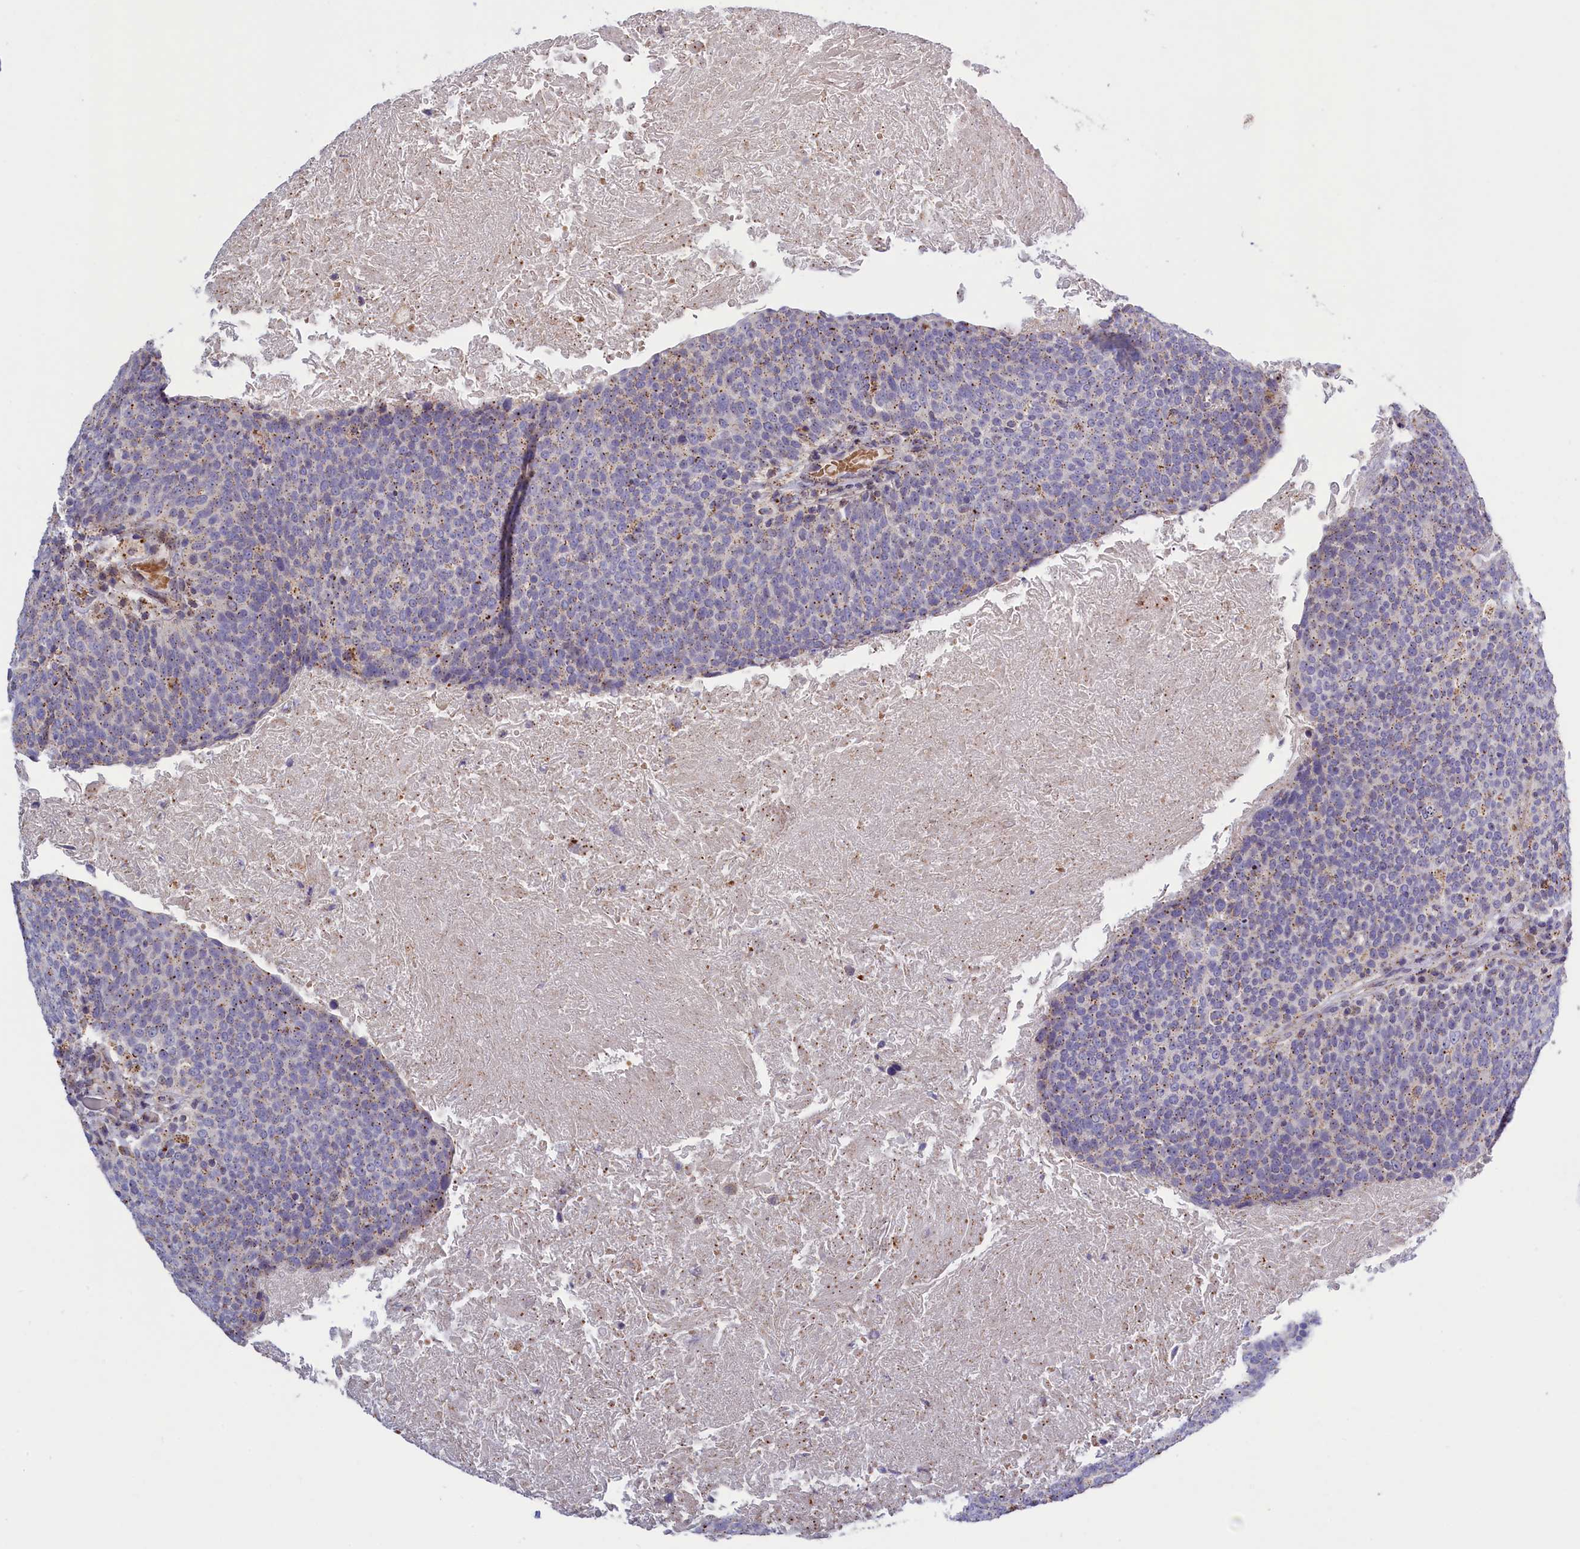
{"staining": {"intensity": "weak", "quantity": "25%-75%", "location": "cytoplasmic/membranous"}, "tissue": "head and neck cancer", "cell_type": "Tumor cells", "image_type": "cancer", "snomed": [{"axis": "morphology", "description": "Squamous cell carcinoma, NOS"}, {"axis": "morphology", "description": "Squamous cell carcinoma, metastatic, NOS"}, {"axis": "topography", "description": "Lymph node"}, {"axis": "topography", "description": "Head-Neck"}], "caption": "Immunohistochemistry (IHC) (DAB (3,3'-diaminobenzidine)) staining of head and neck squamous cell carcinoma displays weak cytoplasmic/membranous protein expression in about 25%-75% of tumor cells.", "gene": "HYKK", "patient": {"sex": "male", "age": 62}}